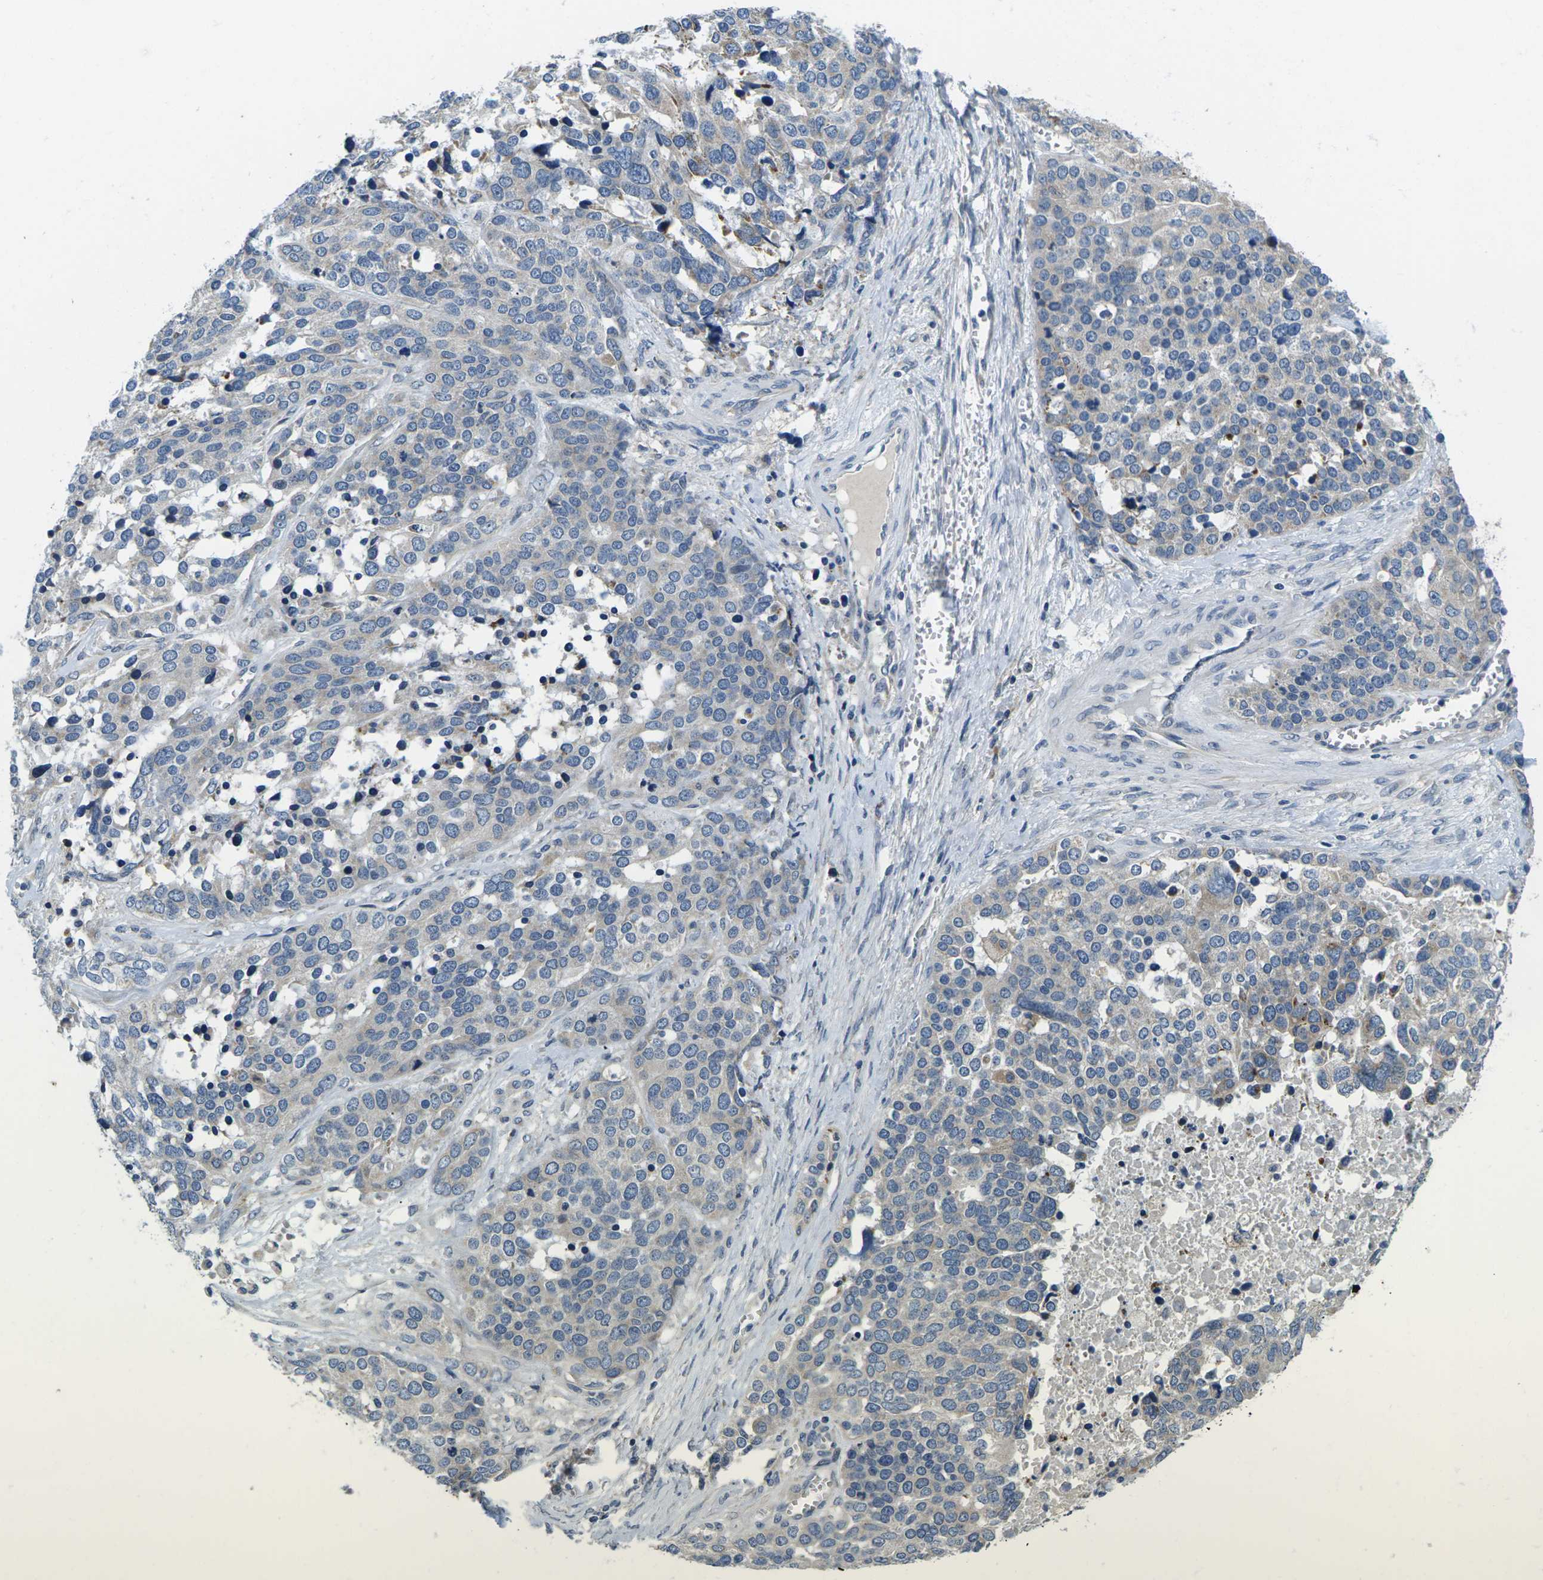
{"staining": {"intensity": "negative", "quantity": "none", "location": "none"}, "tissue": "ovarian cancer", "cell_type": "Tumor cells", "image_type": "cancer", "snomed": [{"axis": "morphology", "description": "Cystadenocarcinoma, serous, NOS"}, {"axis": "topography", "description": "Ovary"}], "caption": "Tumor cells show no significant positivity in ovarian cancer (serous cystadenocarcinoma). (DAB IHC, high magnification).", "gene": "ERGIC3", "patient": {"sex": "female", "age": 44}}